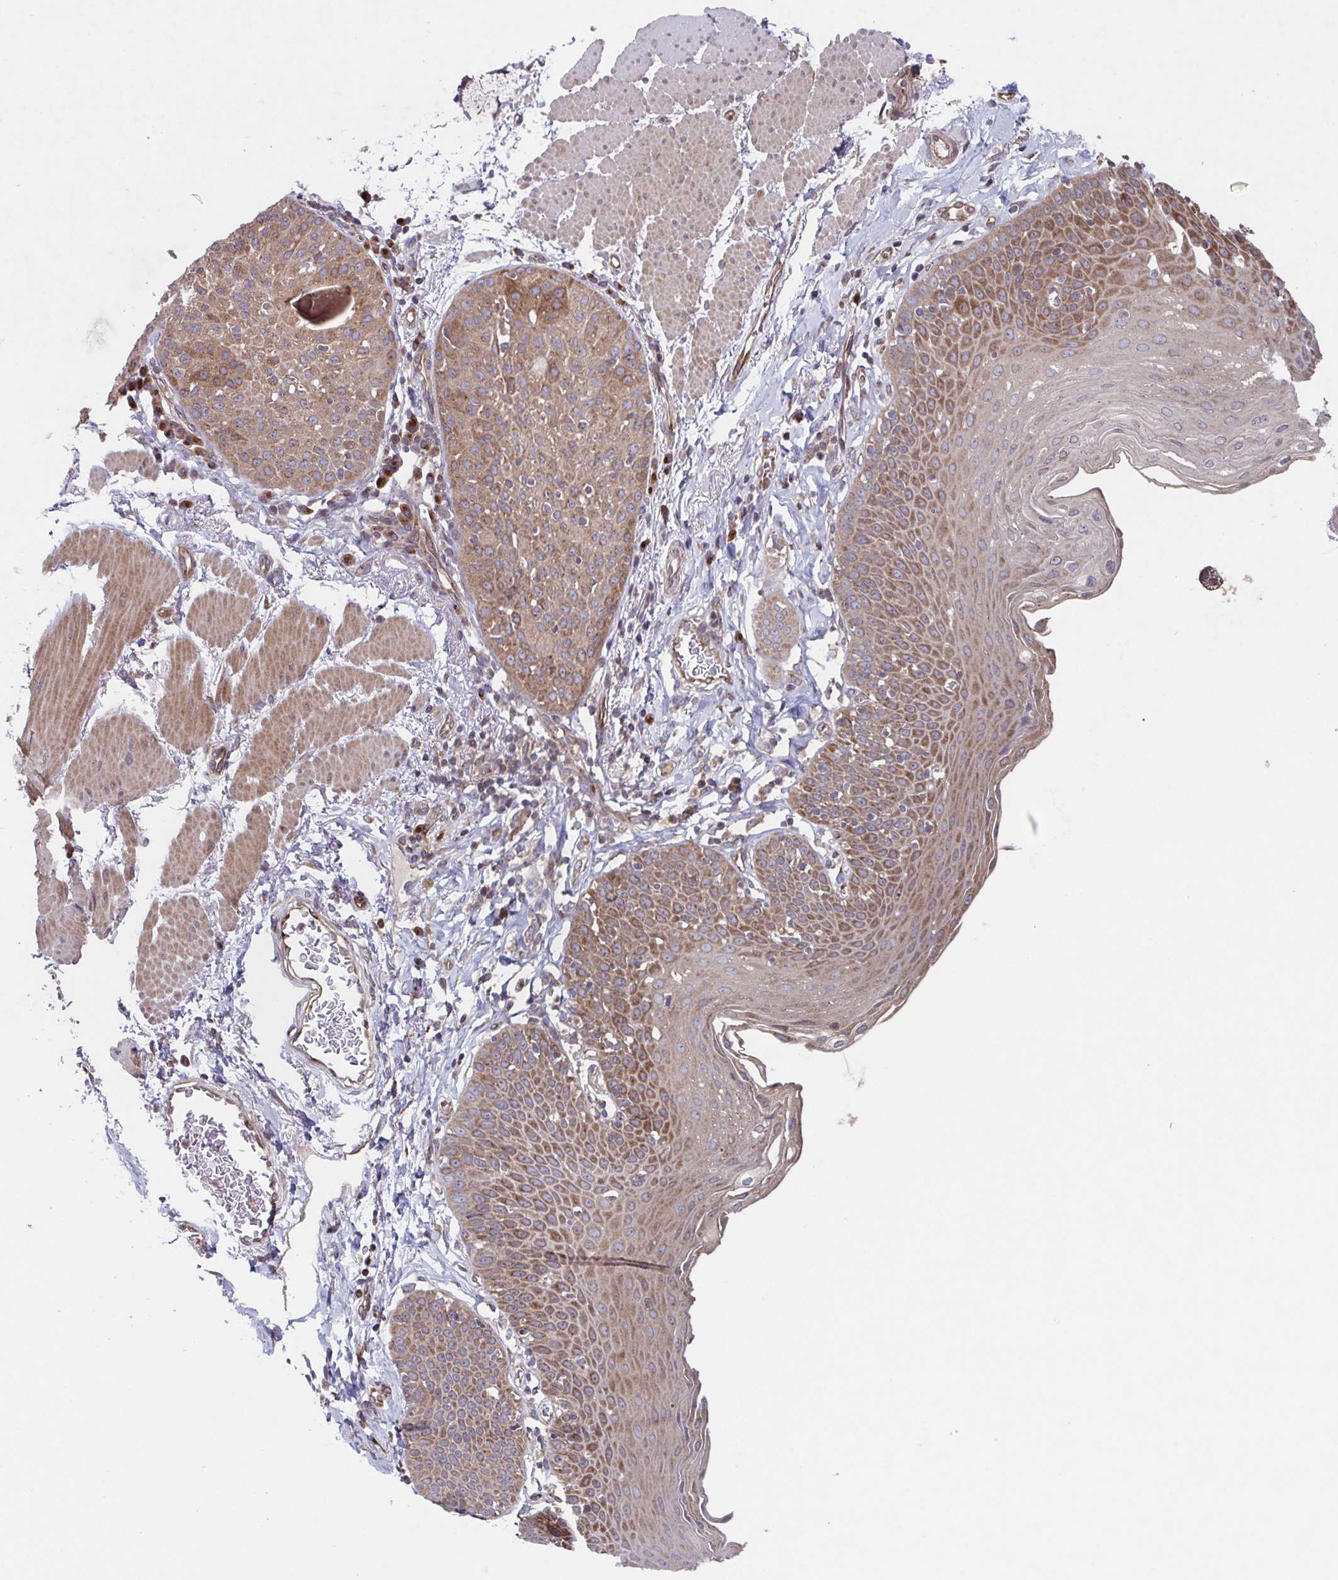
{"staining": {"intensity": "moderate", "quantity": ">75%", "location": "cytoplasmic/membranous"}, "tissue": "esophagus", "cell_type": "Squamous epithelial cells", "image_type": "normal", "snomed": [{"axis": "morphology", "description": "Normal tissue, NOS"}, {"axis": "topography", "description": "Esophagus"}], "caption": "About >75% of squamous epithelial cells in unremarkable esophagus reveal moderate cytoplasmic/membranous protein expression as visualized by brown immunohistochemical staining.", "gene": "COPB1", "patient": {"sex": "female", "age": 81}}